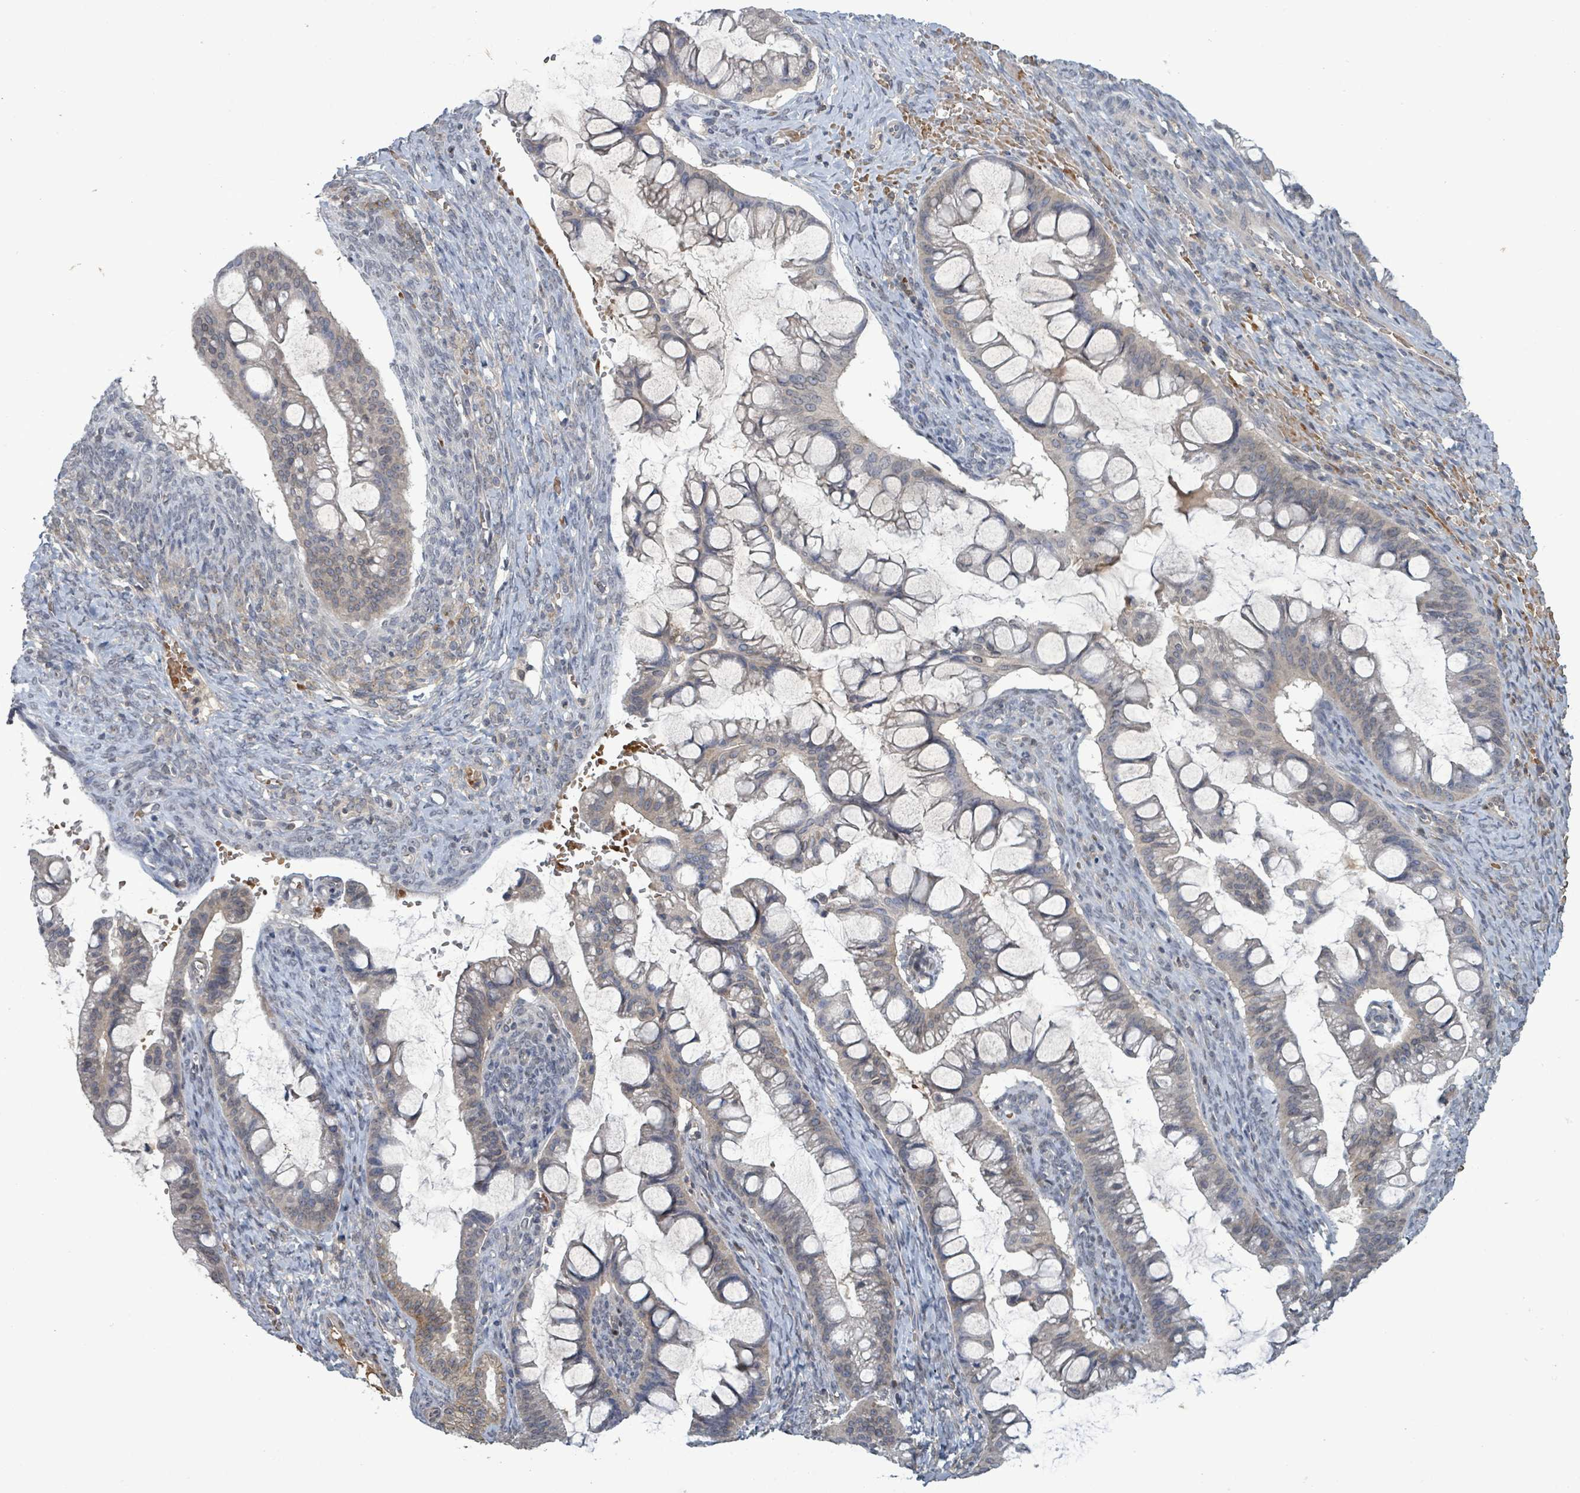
{"staining": {"intensity": "negative", "quantity": "none", "location": "none"}, "tissue": "ovarian cancer", "cell_type": "Tumor cells", "image_type": "cancer", "snomed": [{"axis": "morphology", "description": "Cystadenocarcinoma, mucinous, NOS"}, {"axis": "topography", "description": "Ovary"}], "caption": "Tumor cells show no significant expression in ovarian mucinous cystadenocarcinoma.", "gene": "GRM8", "patient": {"sex": "female", "age": 73}}